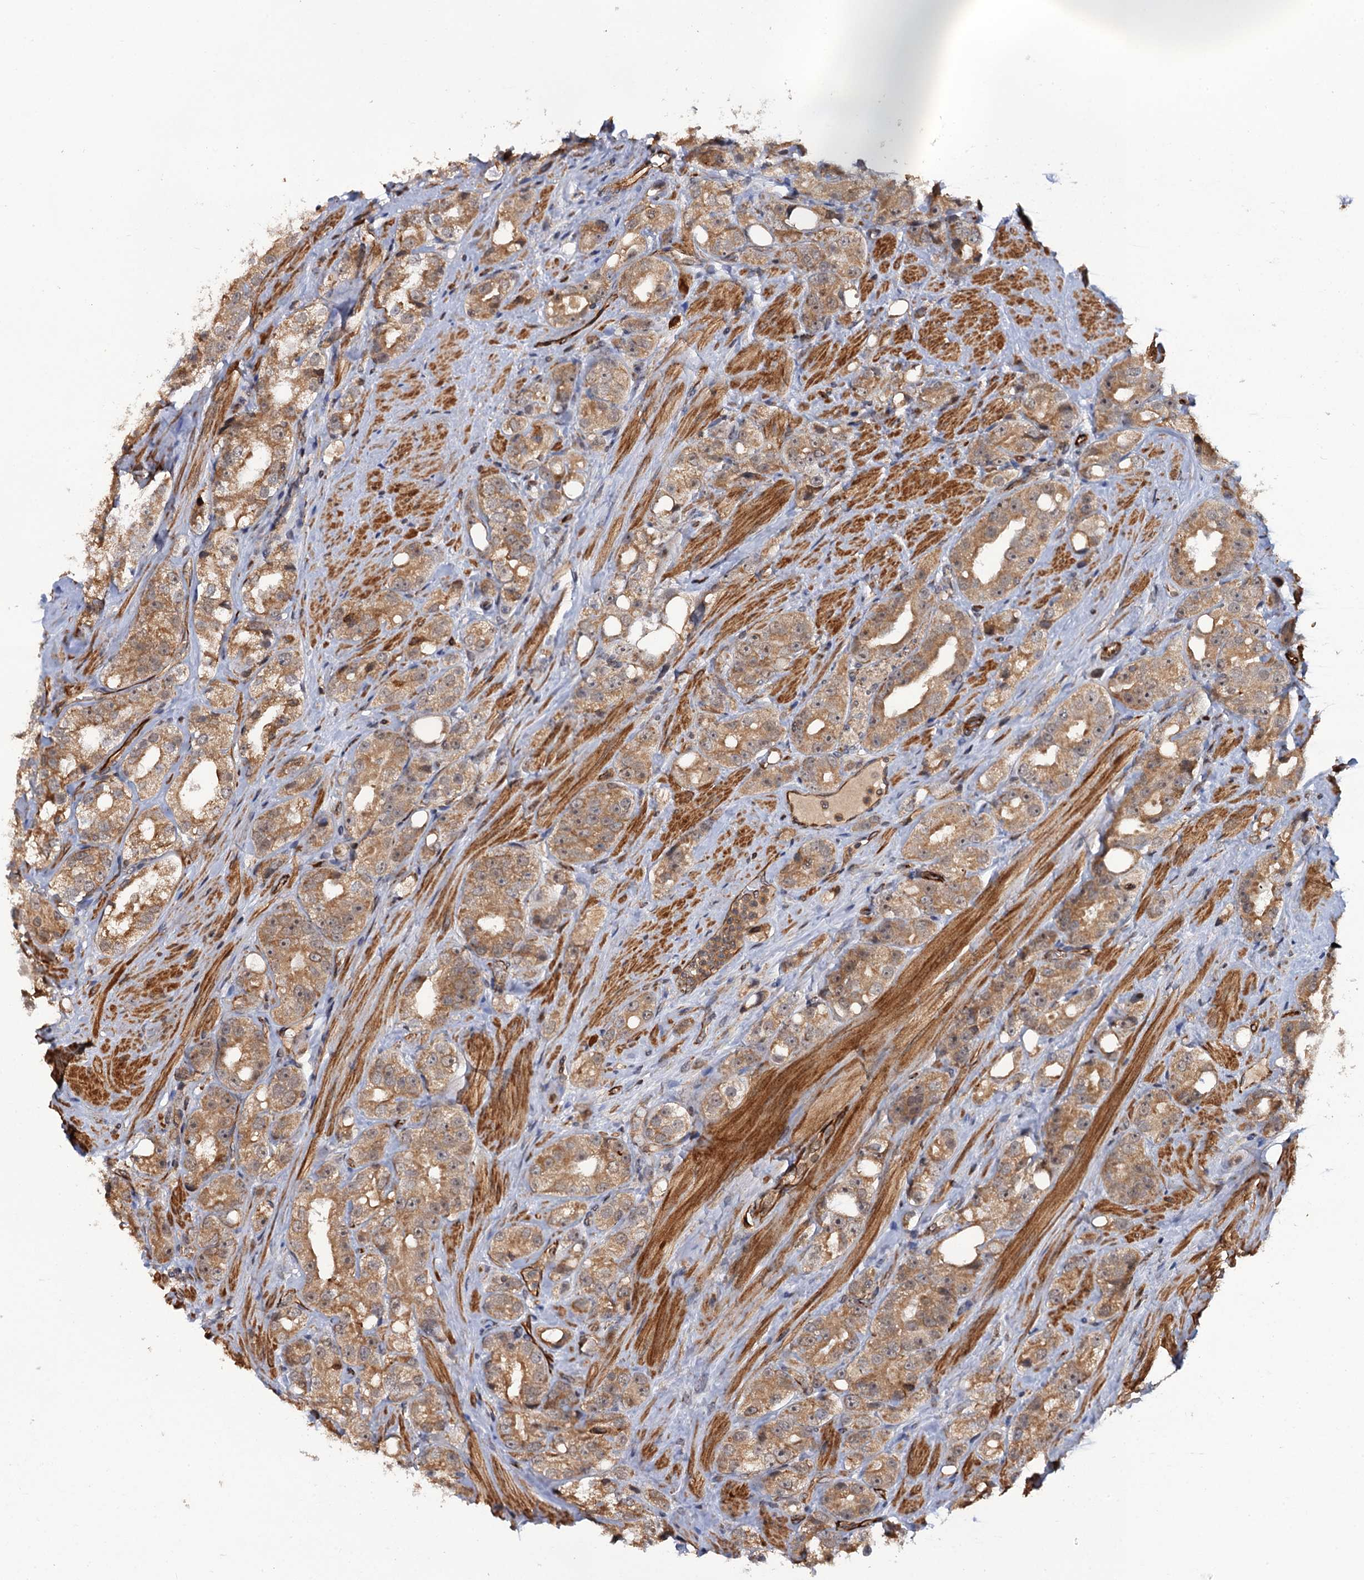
{"staining": {"intensity": "moderate", "quantity": ">75%", "location": "cytoplasmic/membranous"}, "tissue": "prostate cancer", "cell_type": "Tumor cells", "image_type": "cancer", "snomed": [{"axis": "morphology", "description": "Adenocarcinoma, NOS"}, {"axis": "topography", "description": "Prostate"}], "caption": "Immunohistochemical staining of adenocarcinoma (prostate) demonstrates medium levels of moderate cytoplasmic/membranous positivity in approximately >75% of tumor cells.", "gene": "FSIP1", "patient": {"sex": "male", "age": 79}}